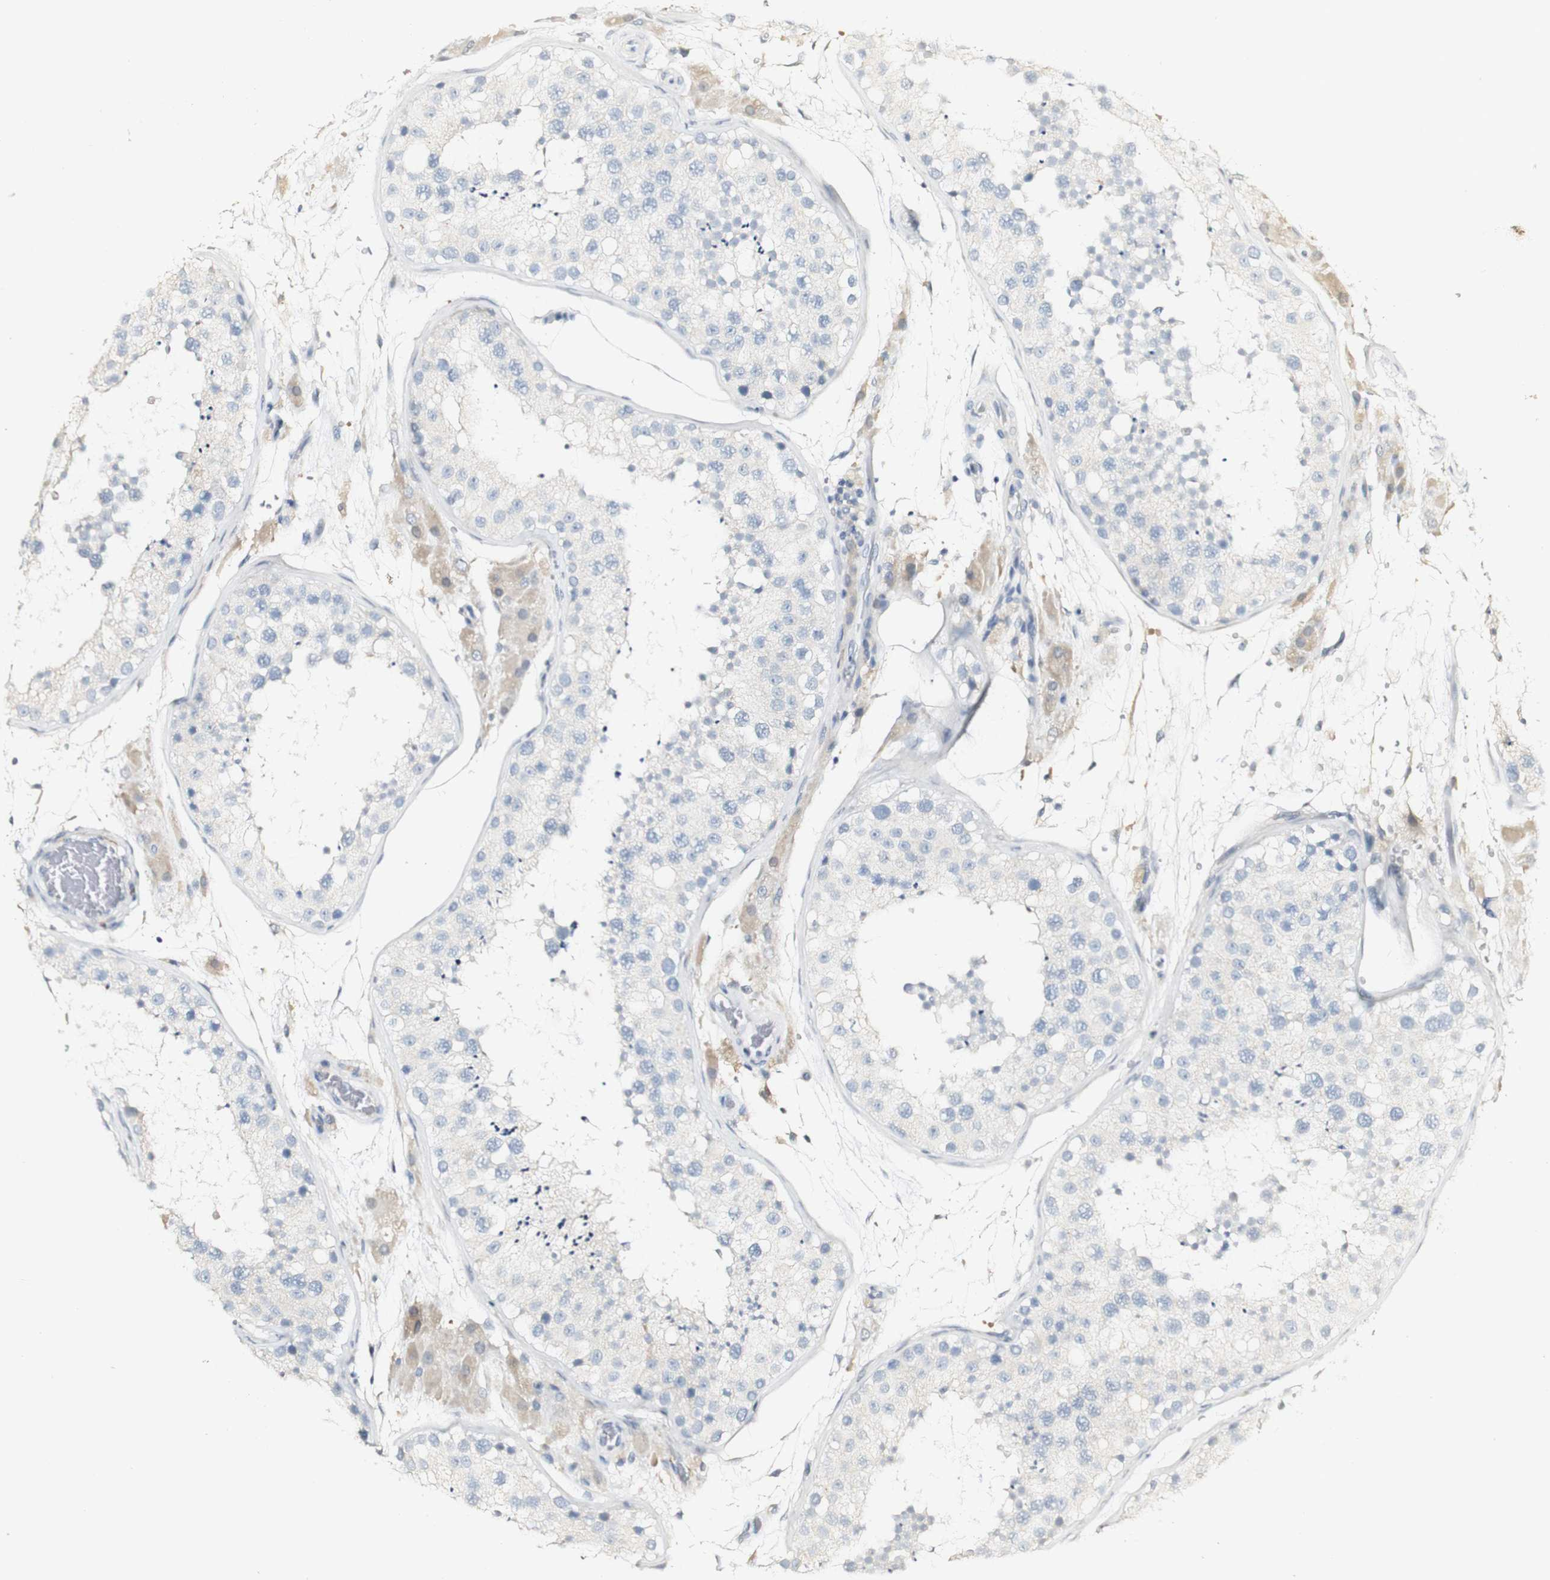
{"staining": {"intensity": "negative", "quantity": "none", "location": "none"}, "tissue": "testis", "cell_type": "Cells in seminiferous ducts", "image_type": "normal", "snomed": [{"axis": "morphology", "description": "Normal tissue, NOS"}, {"axis": "topography", "description": "Testis"}, {"axis": "topography", "description": "Epididymis"}], "caption": "An image of testis stained for a protein shows no brown staining in cells in seminiferous ducts. Brightfield microscopy of immunohistochemistry stained with DAB (3,3'-diaminobenzidine) (brown) and hematoxylin (blue), captured at high magnification.", "gene": "FMO3", "patient": {"sex": "male", "age": 26}}